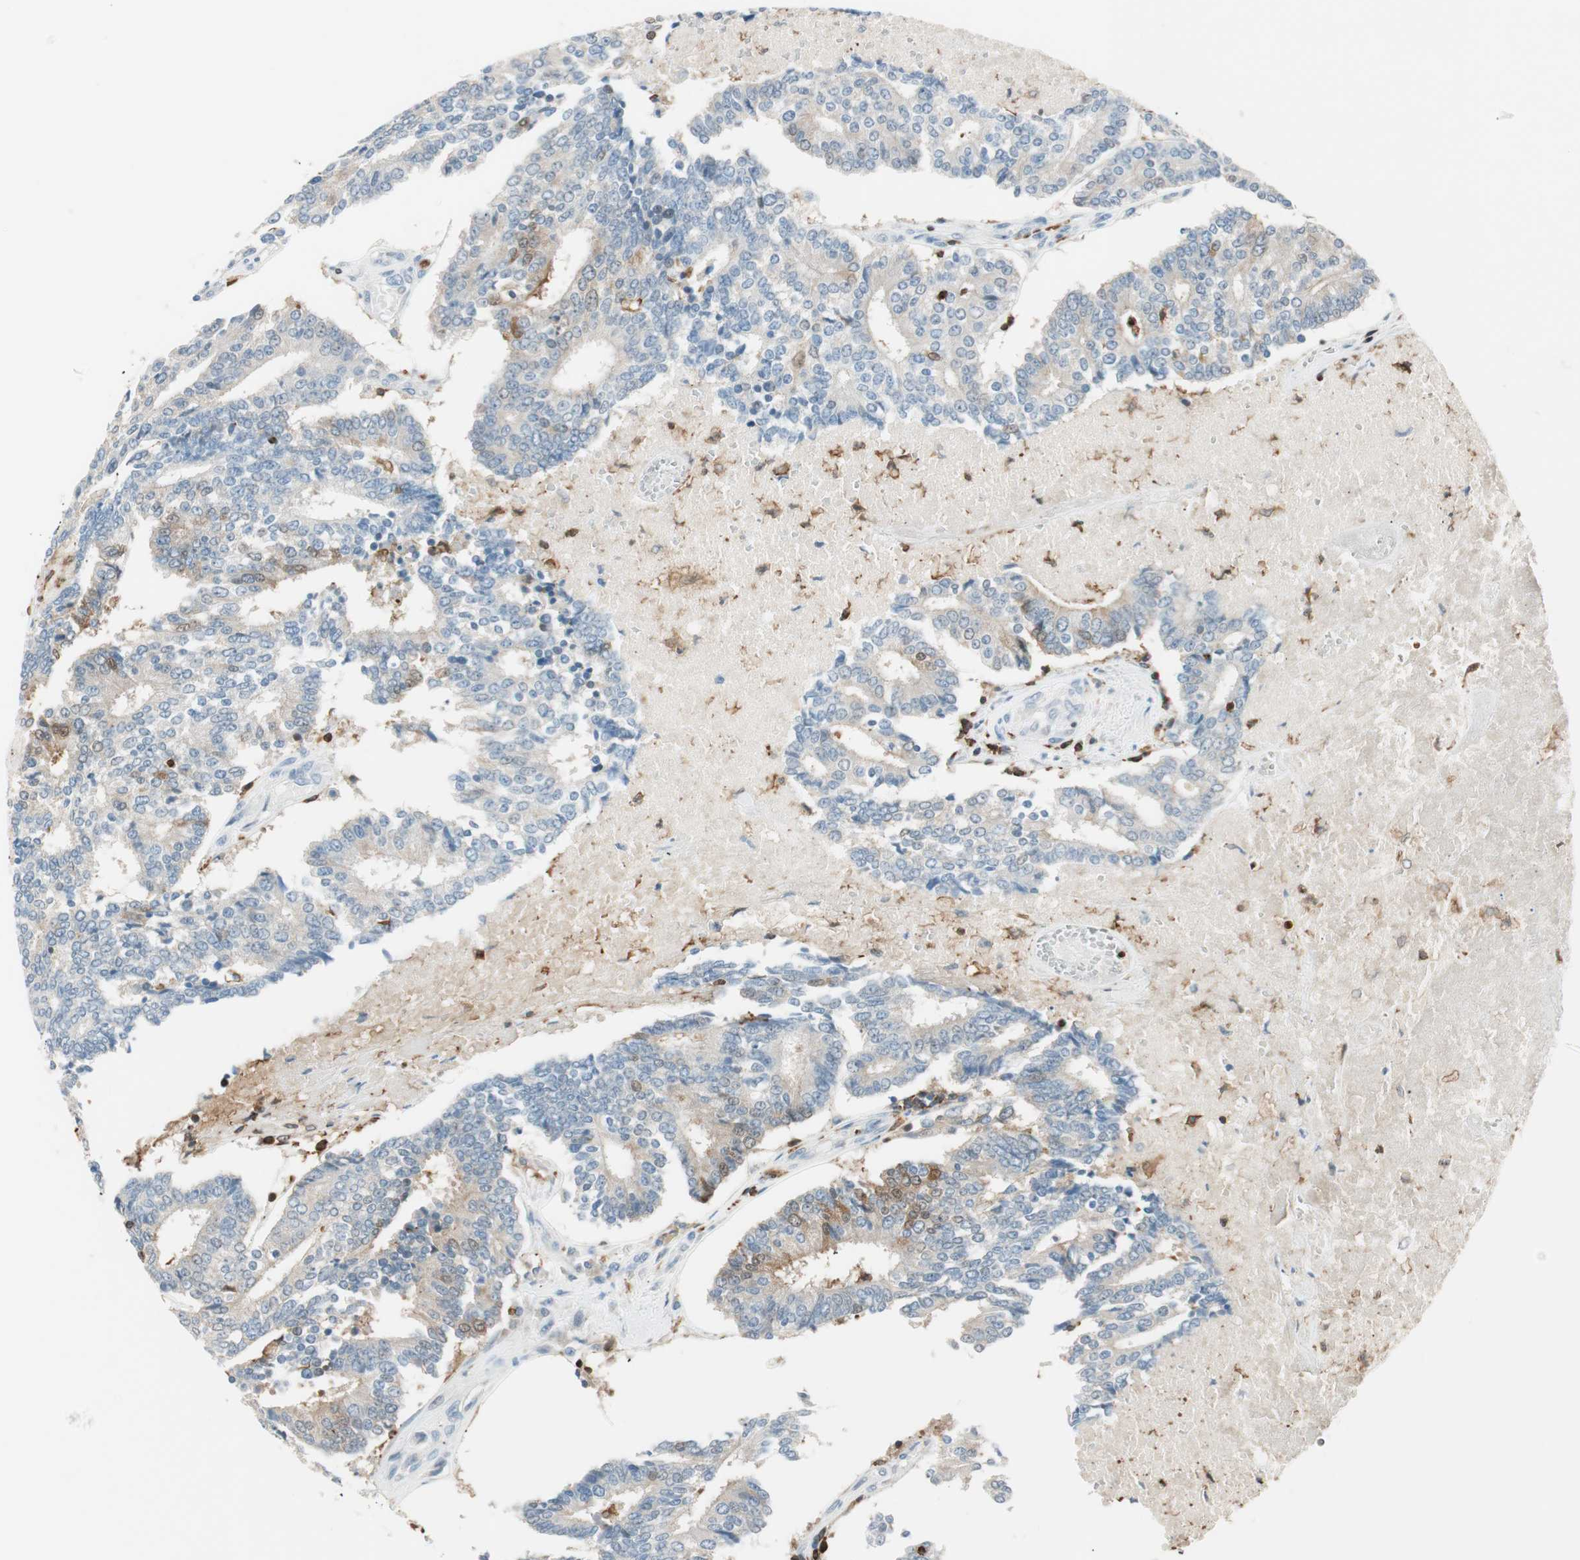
{"staining": {"intensity": "weak", "quantity": "<25%", "location": "cytoplasmic/membranous"}, "tissue": "prostate cancer", "cell_type": "Tumor cells", "image_type": "cancer", "snomed": [{"axis": "morphology", "description": "Adenocarcinoma, High grade"}, {"axis": "topography", "description": "Prostate"}], "caption": "Prostate cancer (high-grade adenocarcinoma) stained for a protein using immunohistochemistry demonstrates no positivity tumor cells.", "gene": "HPGD", "patient": {"sex": "male", "age": 55}}